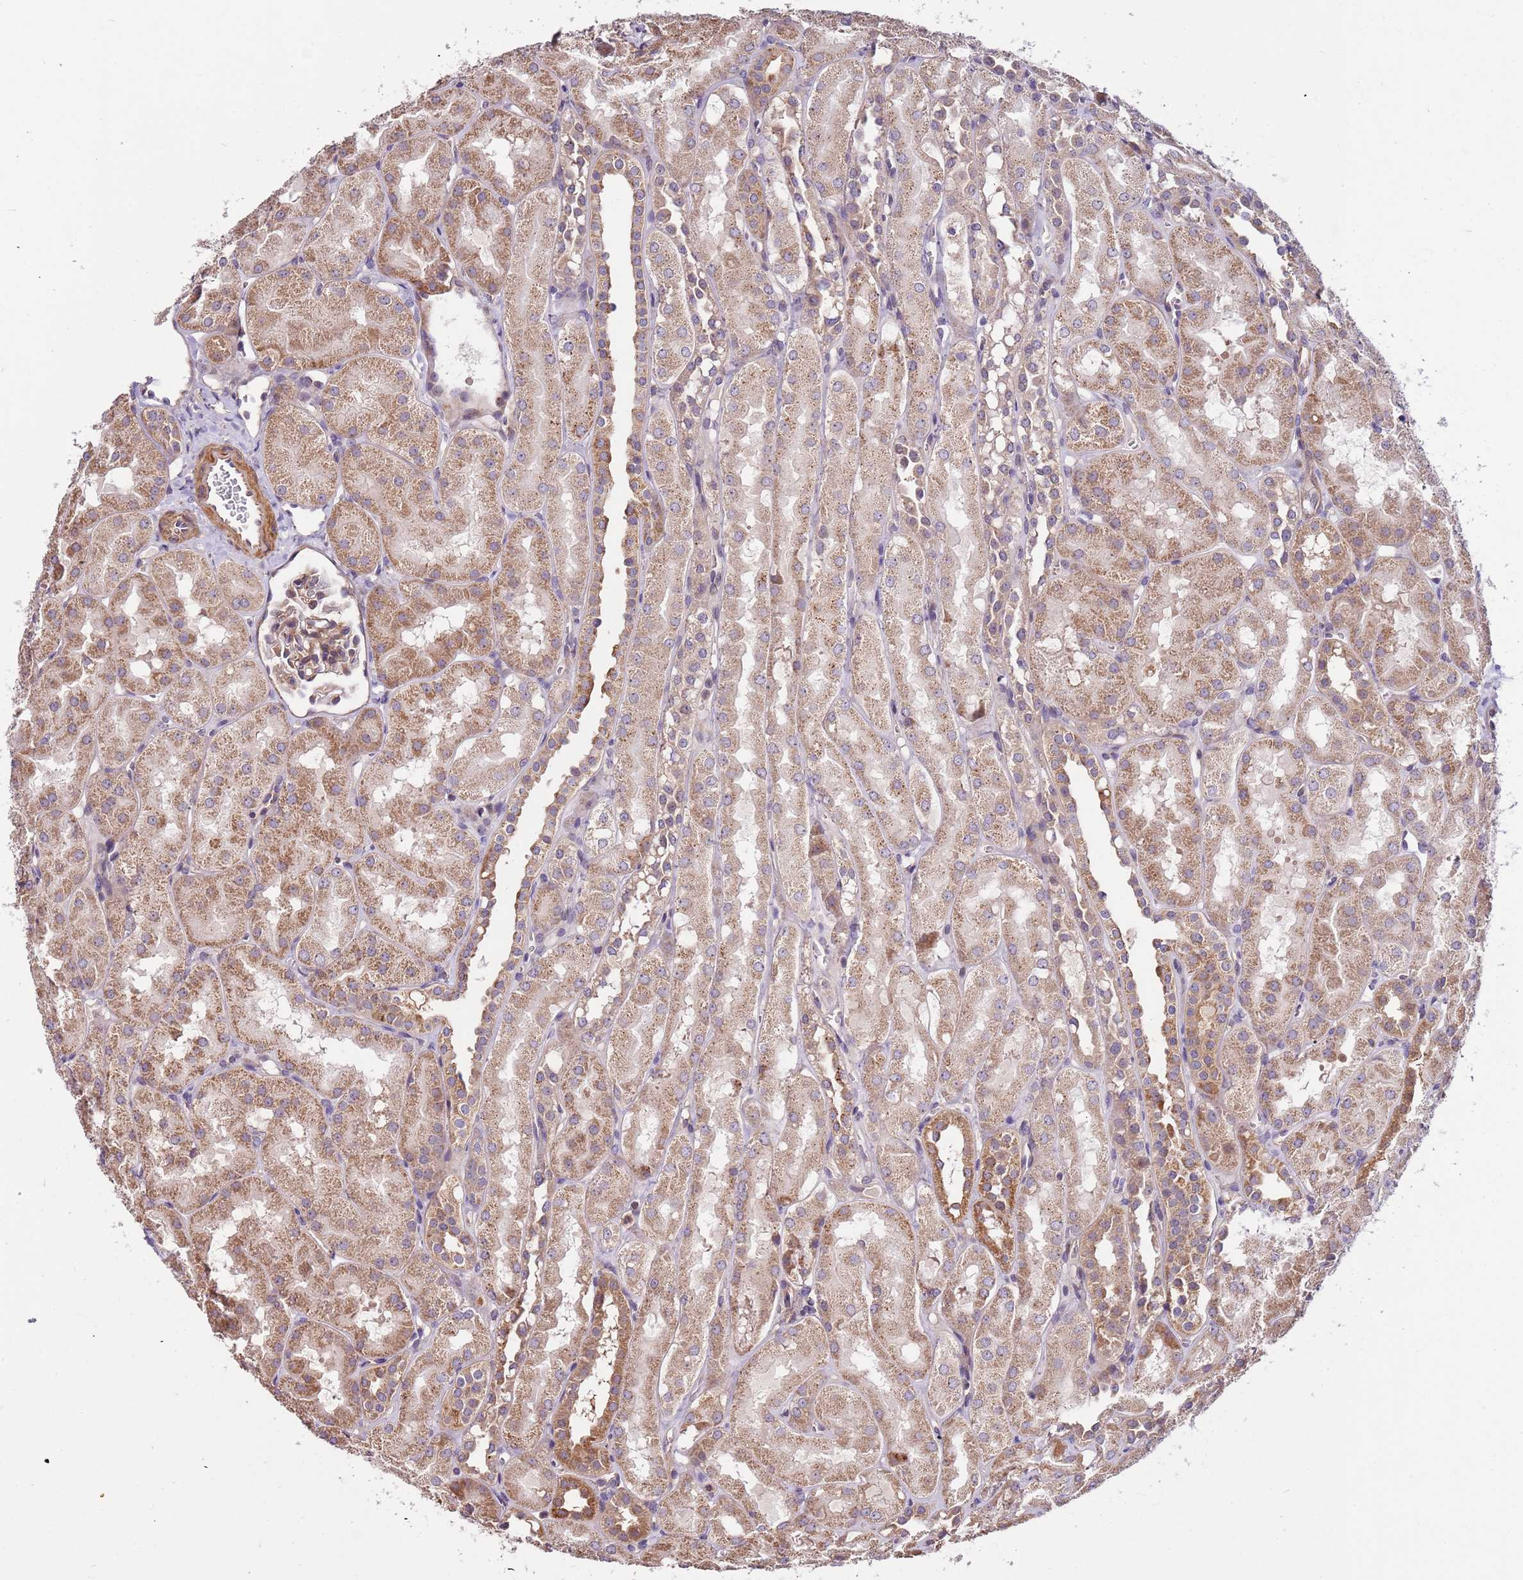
{"staining": {"intensity": "moderate", "quantity": ">75%", "location": "cytoplasmic/membranous"}, "tissue": "kidney", "cell_type": "Cells in glomeruli", "image_type": "normal", "snomed": [{"axis": "morphology", "description": "Normal tissue, NOS"}, {"axis": "topography", "description": "Kidney"}, {"axis": "topography", "description": "Urinary bladder"}], "caption": "A brown stain highlights moderate cytoplasmic/membranous positivity of a protein in cells in glomeruli of unremarkable kidney. The protein of interest is shown in brown color, while the nuclei are stained blue.", "gene": "LAMB4", "patient": {"sex": "male", "age": 16}}